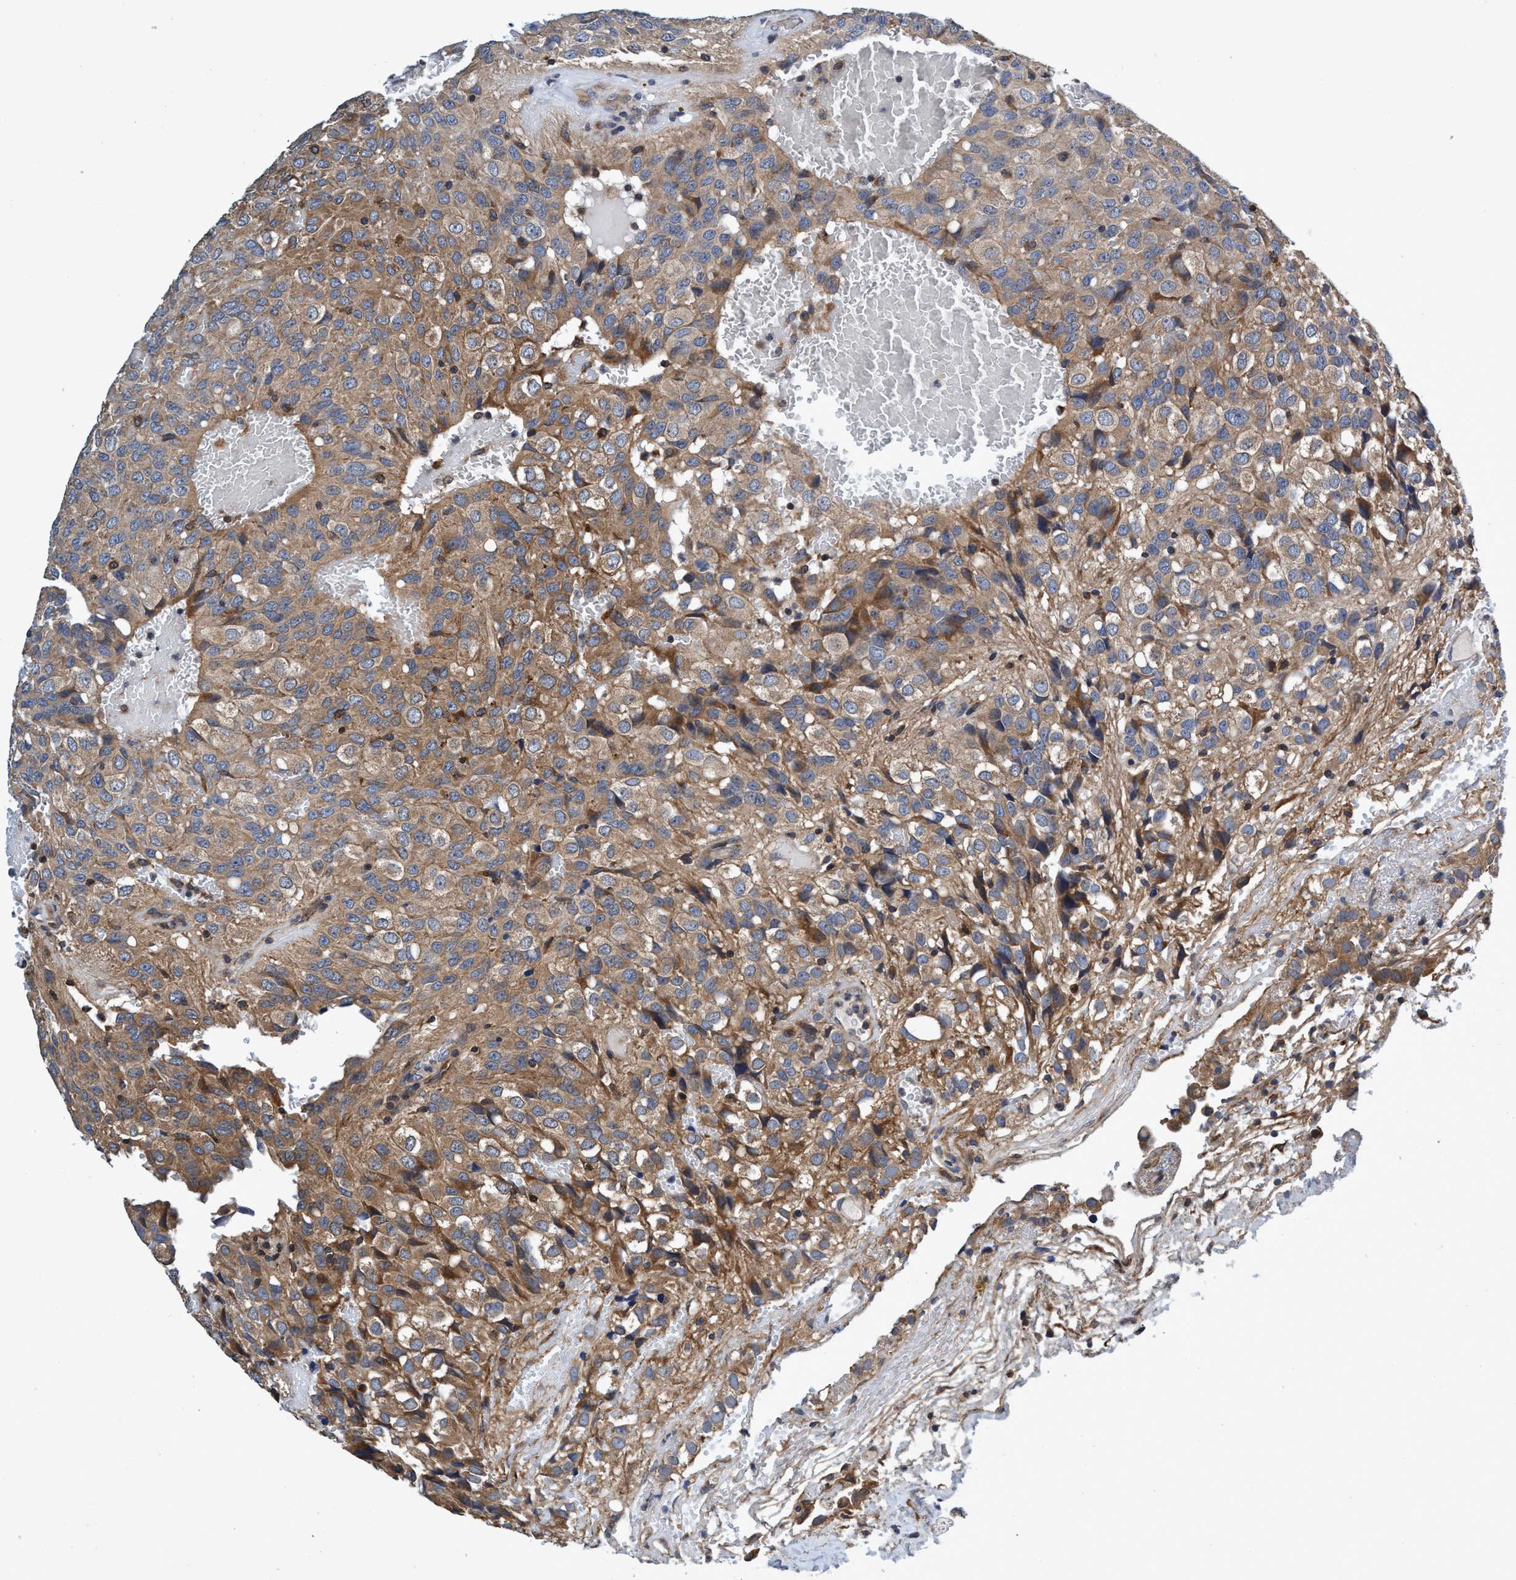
{"staining": {"intensity": "moderate", "quantity": ">75%", "location": "cytoplasmic/membranous"}, "tissue": "glioma", "cell_type": "Tumor cells", "image_type": "cancer", "snomed": [{"axis": "morphology", "description": "Glioma, malignant, High grade"}, {"axis": "topography", "description": "Brain"}], "caption": "High-power microscopy captured an immunohistochemistry (IHC) image of glioma, revealing moderate cytoplasmic/membranous positivity in approximately >75% of tumor cells. (DAB = brown stain, brightfield microscopy at high magnification).", "gene": "CALCOCO2", "patient": {"sex": "male", "age": 32}}